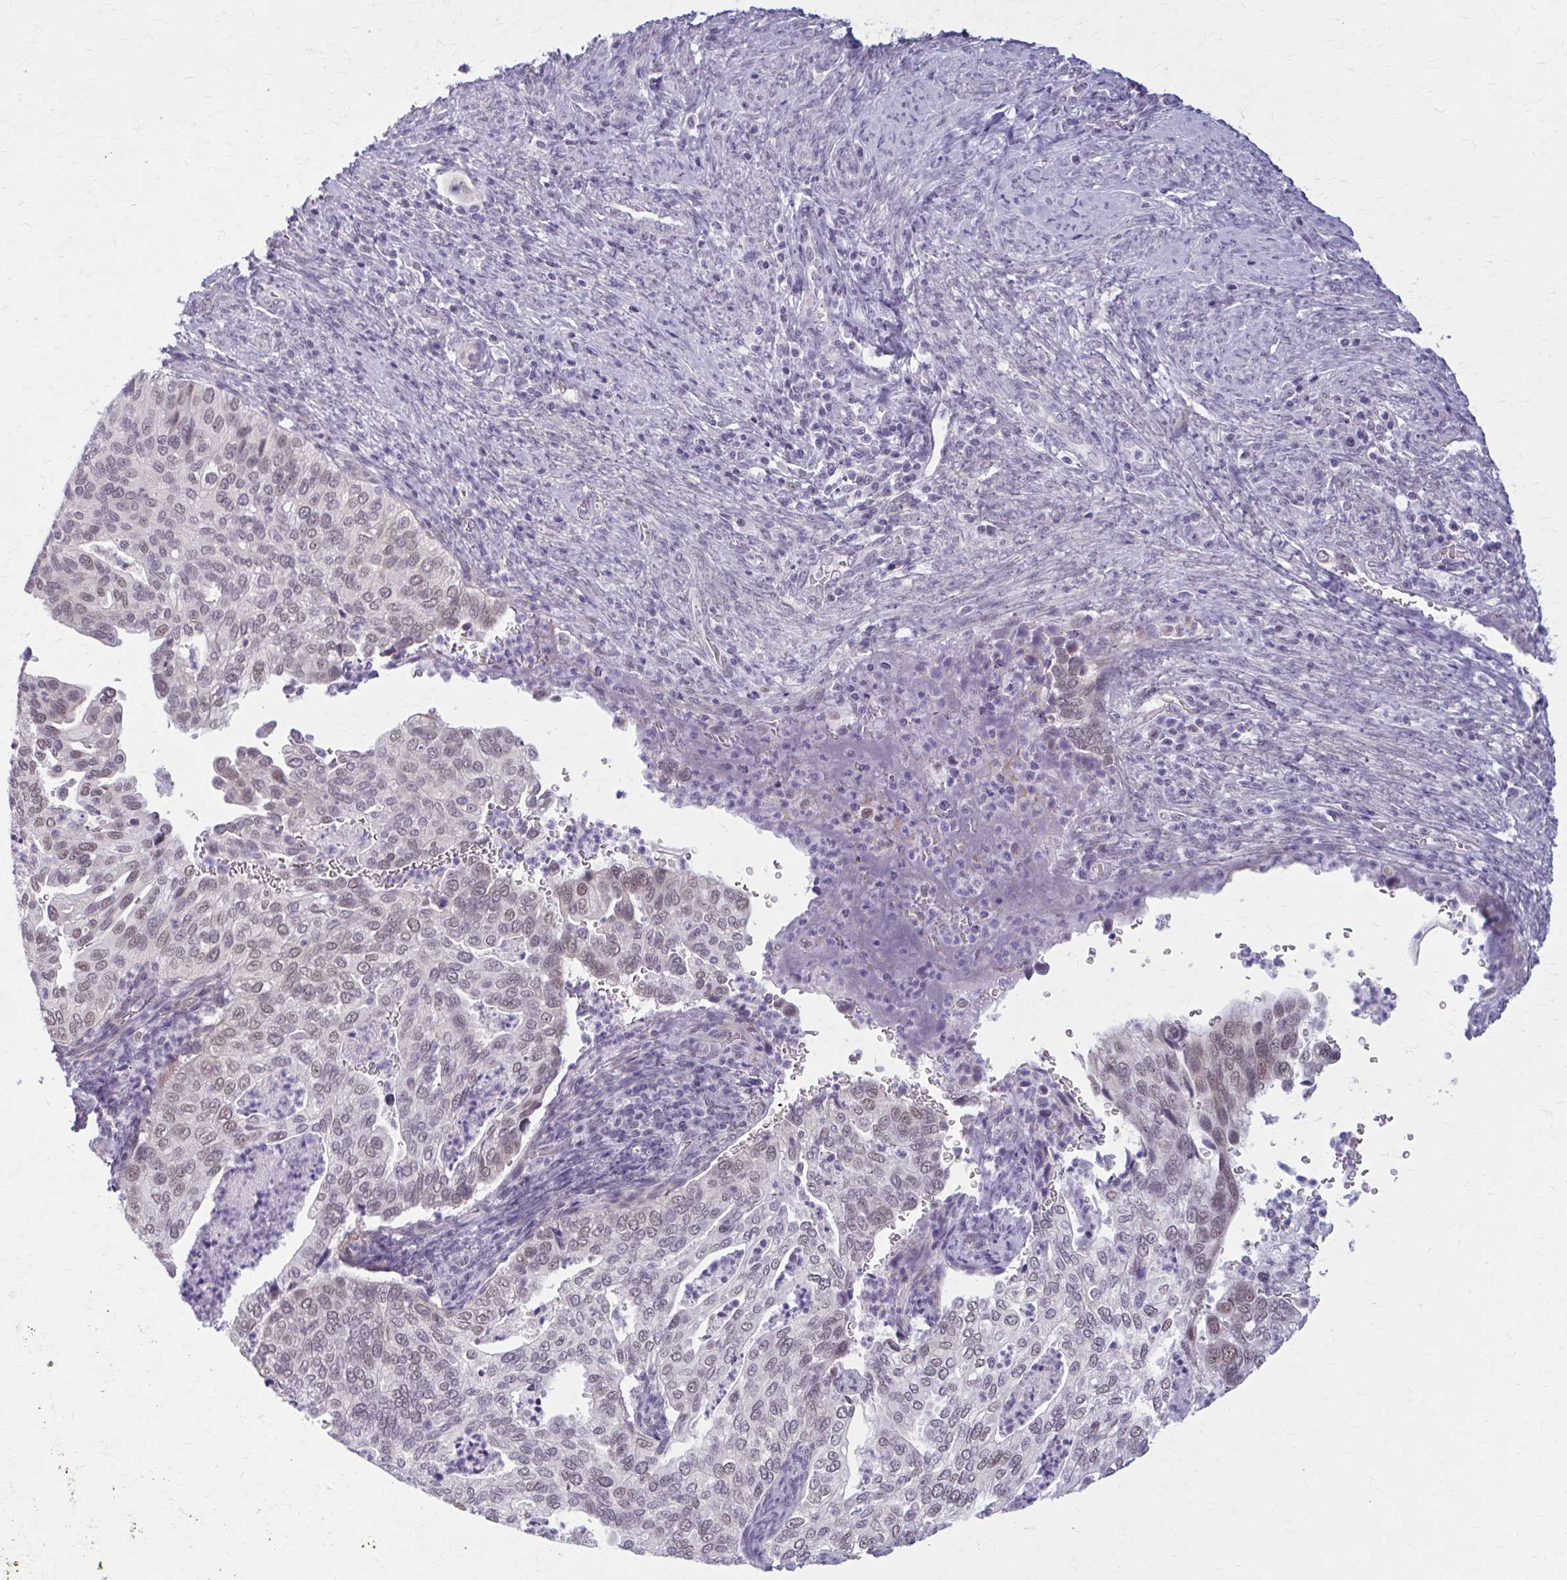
{"staining": {"intensity": "weak", "quantity": "<25%", "location": "nuclear"}, "tissue": "cervical cancer", "cell_type": "Tumor cells", "image_type": "cancer", "snomed": [{"axis": "morphology", "description": "Squamous cell carcinoma, NOS"}, {"axis": "topography", "description": "Cervix"}], "caption": "Cervical squamous cell carcinoma was stained to show a protein in brown. There is no significant expression in tumor cells.", "gene": "NUMBL", "patient": {"sex": "female", "age": 38}}